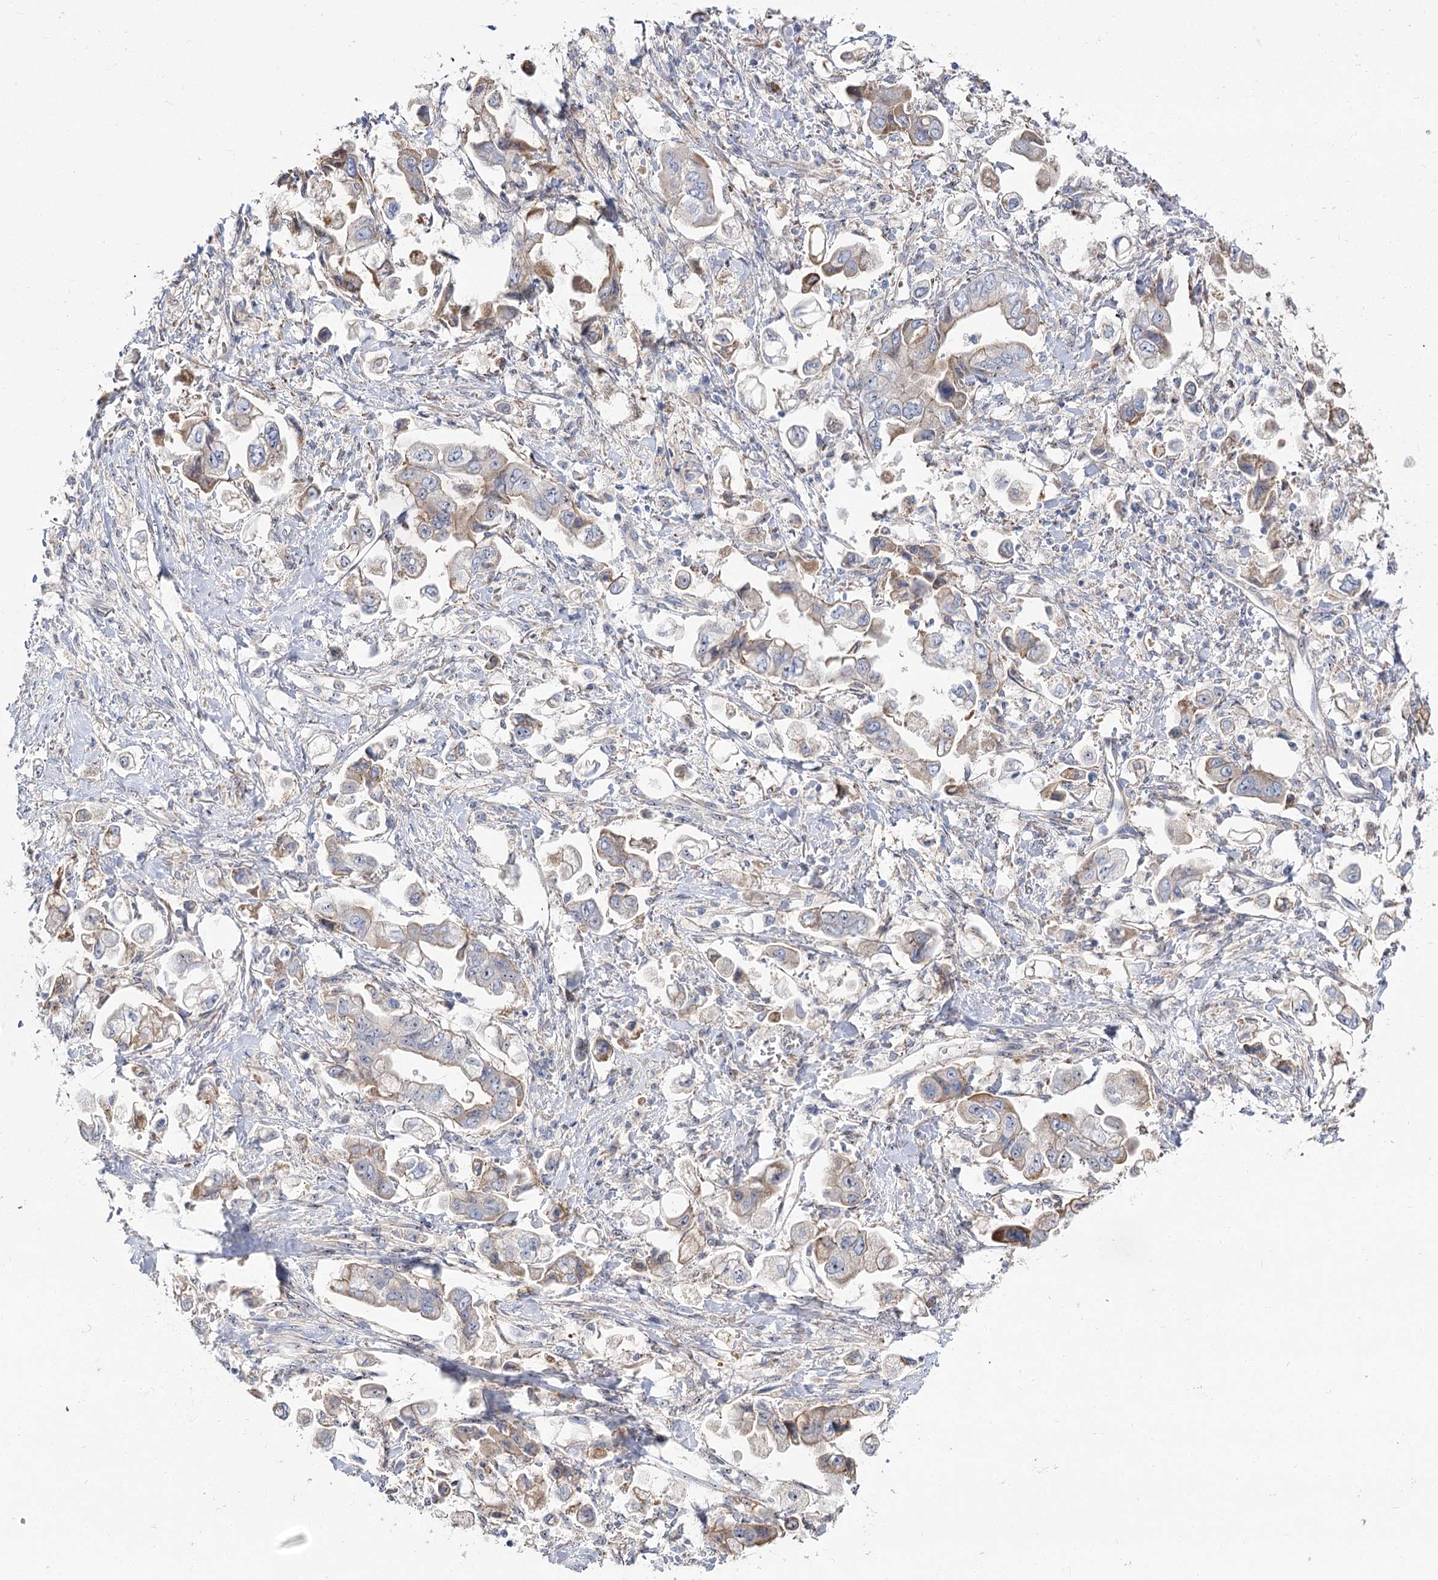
{"staining": {"intensity": "weak", "quantity": "25%-75%", "location": "cytoplasmic/membranous,nuclear"}, "tissue": "stomach cancer", "cell_type": "Tumor cells", "image_type": "cancer", "snomed": [{"axis": "morphology", "description": "Adenocarcinoma, NOS"}, {"axis": "topography", "description": "Stomach"}], "caption": "This is a histology image of immunohistochemistry (IHC) staining of stomach adenocarcinoma, which shows weak staining in the cytoplasmic/membranous and nuclear of tumor cells.", "gene": "SUOX", "patient": {"sex": "male", "age": 62}}